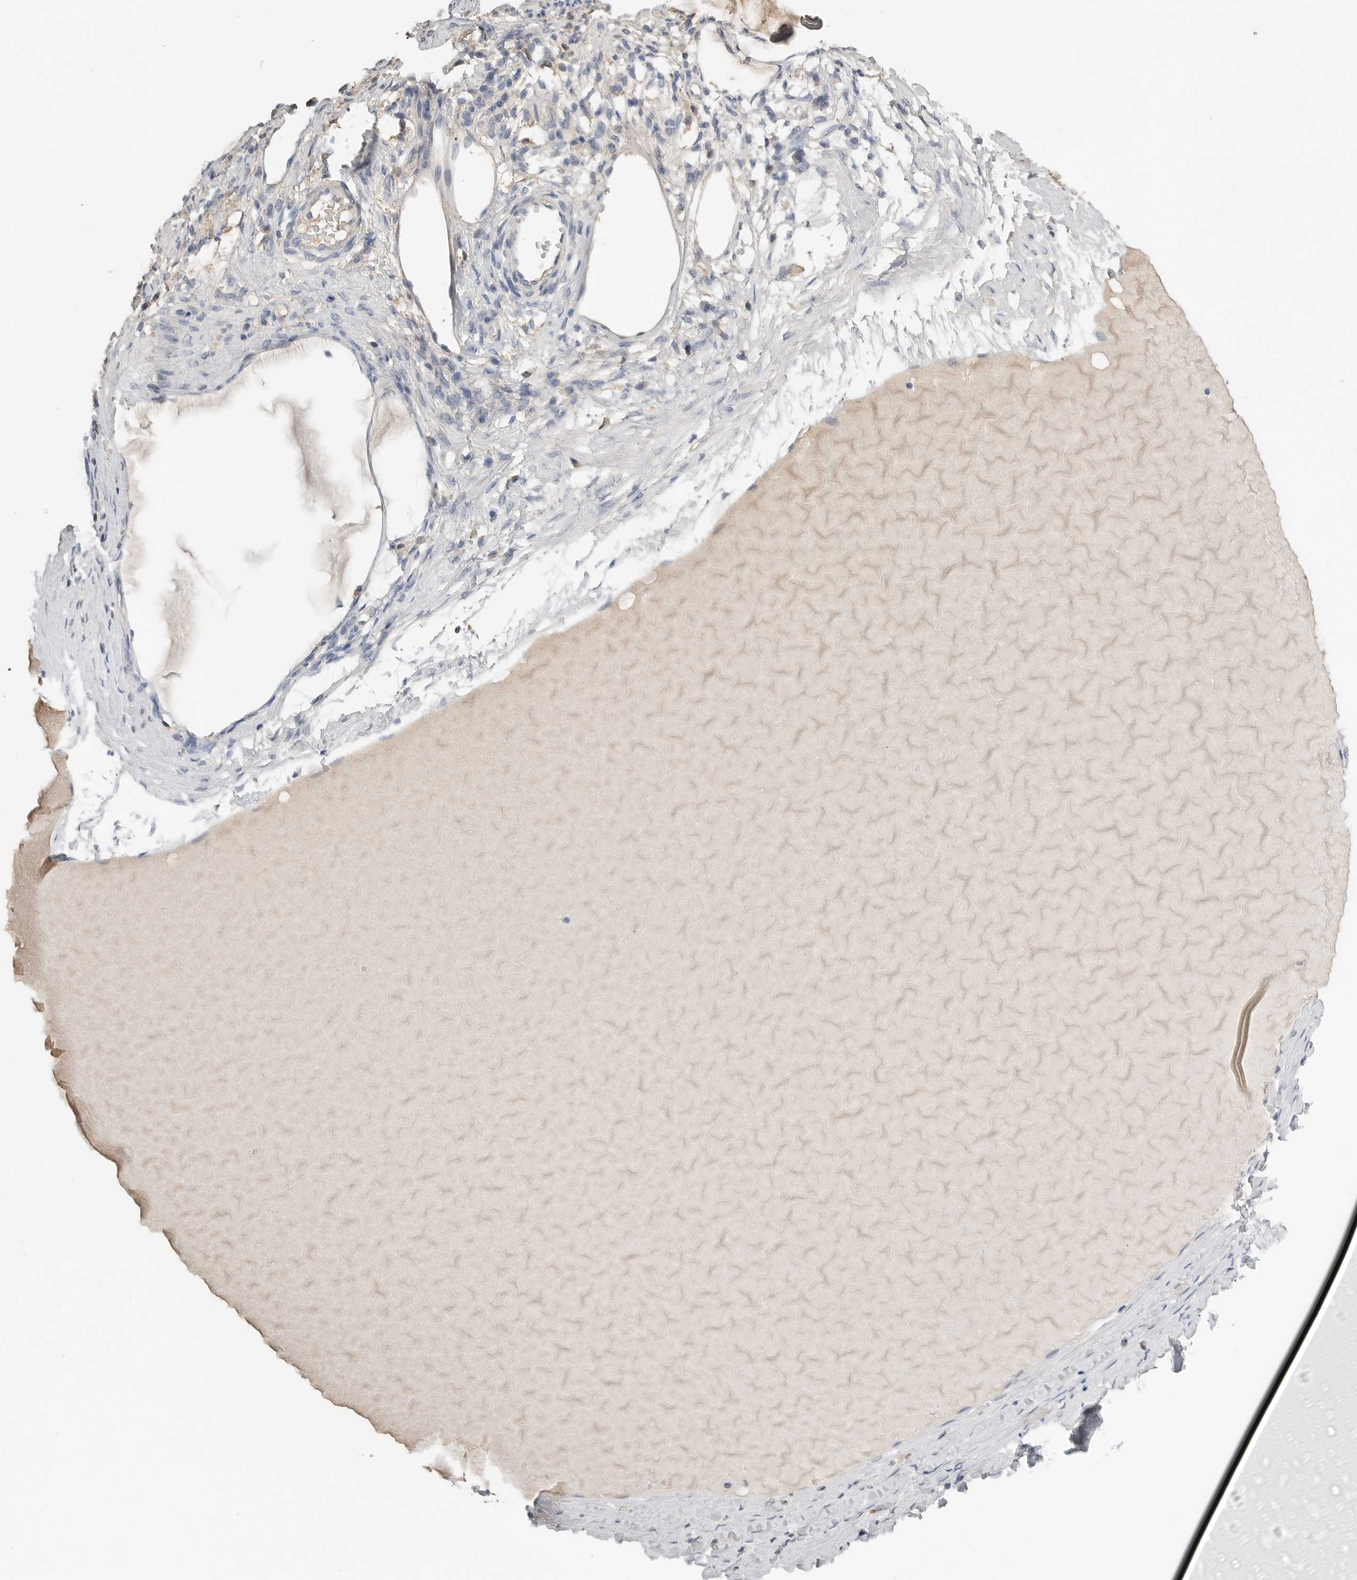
{"staining": {"intensity": "moderate", "quantity": "<25%", "location": "cytoplasmic/membranous"}, "tissue": "ovarian cancer", "cell_type": "Tumor cells", "image_type": "cancer", "snomed": [{"axis": "morphology", "description": "Cystadenocarcinoma, mucinous, NOS"}, {"axis": "topography", "description": "Ovary"}], "caption": "An immunohistochemistry (IHC) photomicrograph of tumor tissue is shown. Protein staining in brown labels moderate cytoplasmic/membranous positivity in mucinous cystadenocarcinoma (ovarian) within tumor cells.", "gene": "FABP6", "patient": {"sex": "female", "age": 61}}